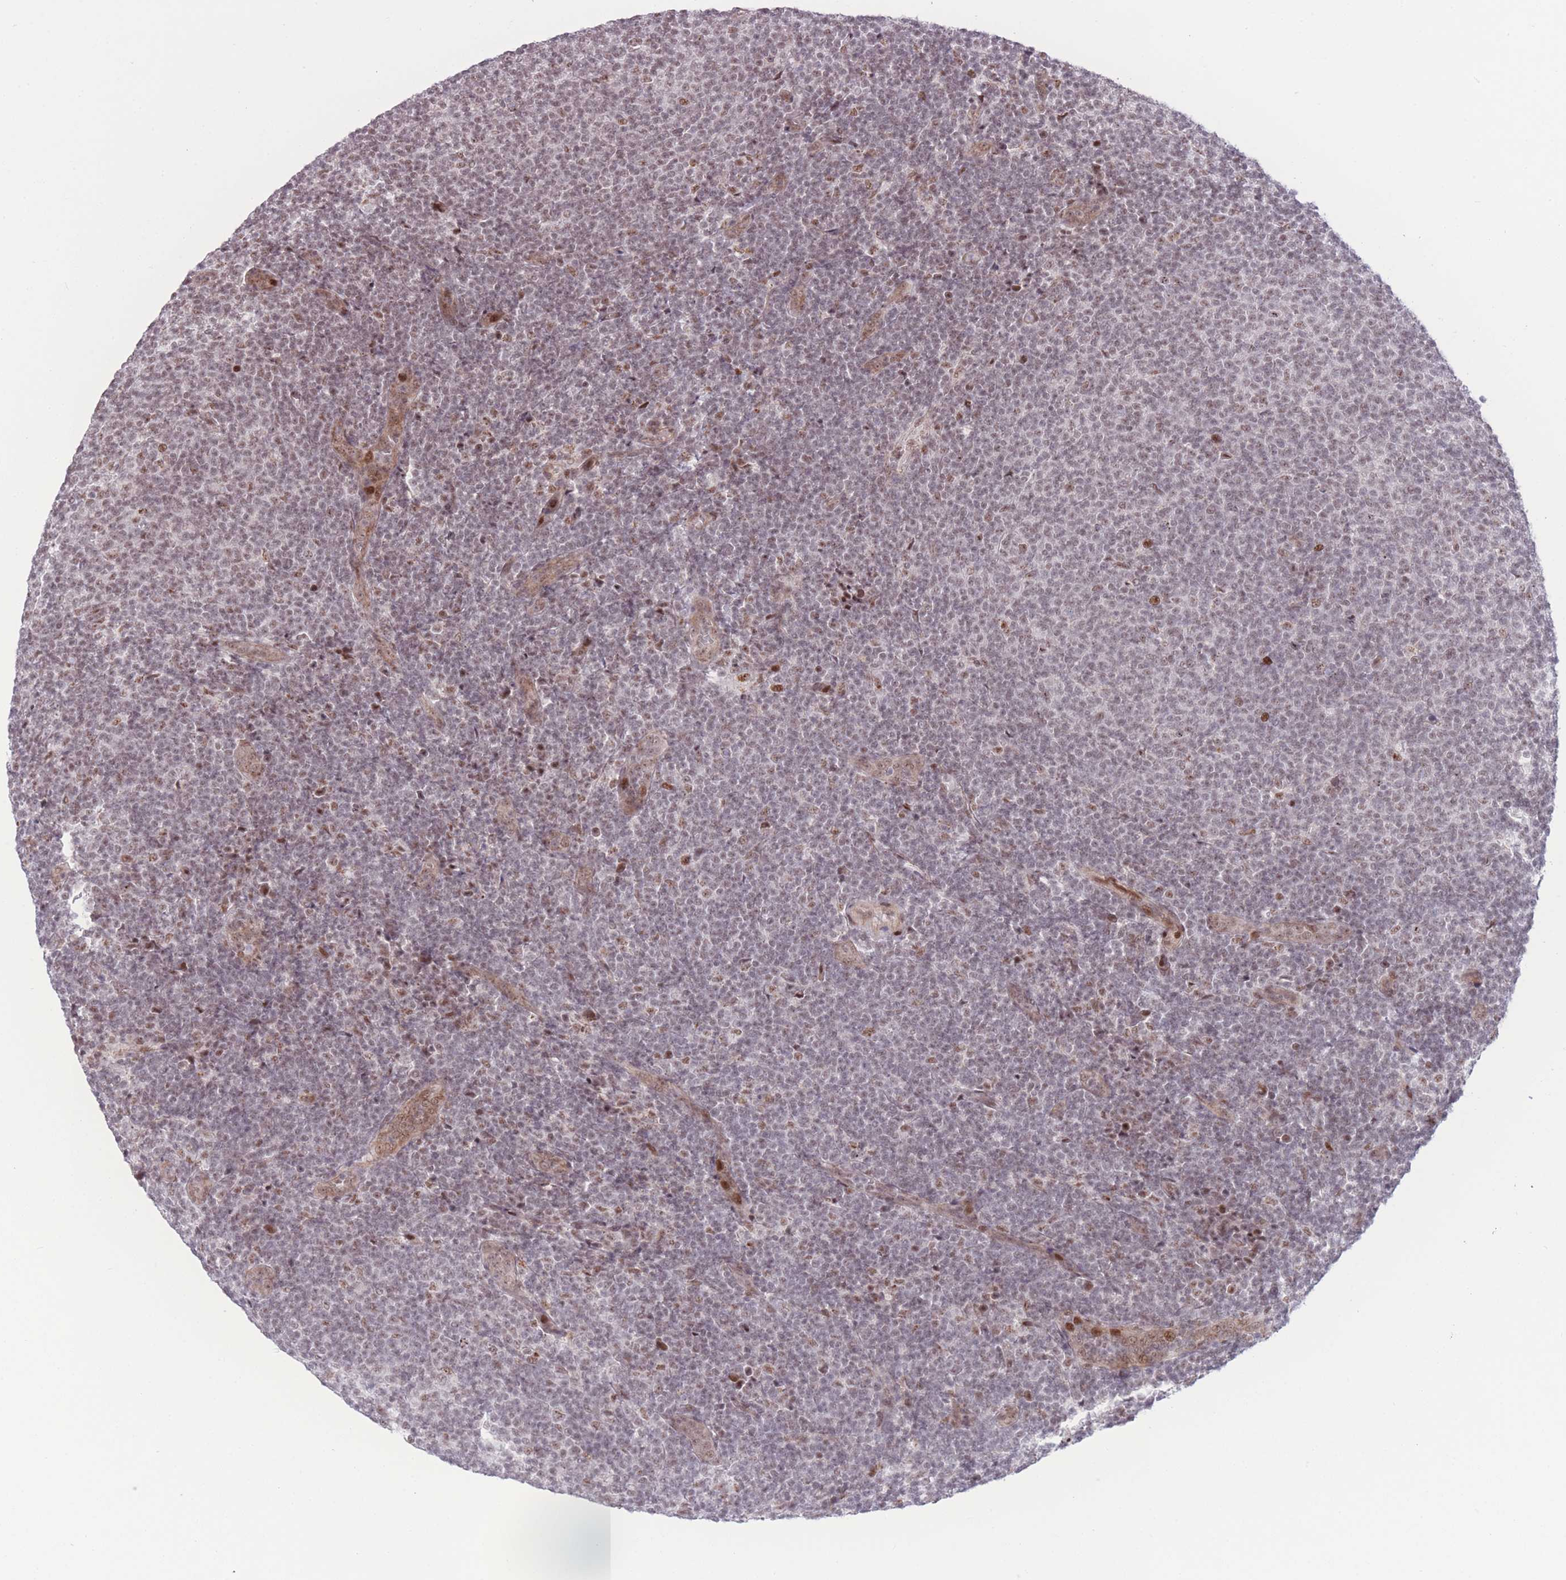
{"staining": {"intensity": "weak", "quantity": "25%-75%", "location": "nuclear"}, "tissue": "lymphoma", "cell_type": "Tumor cells", "image_type": "cancer", "snomed": [{"axis": "morphology", "description": "Malignant lymphoma, non-Hodgkin's type, Low grade"}, {"axis": "topography", "description": "Lymph node"}], "caption": "Human lymphoma stained for a protein (brown) exhibits weak nuclear positive positivity in about 25%-75% of tumor cells.", "gene": "PCIF1", "patient": {"sex": "male", "age": 66}}